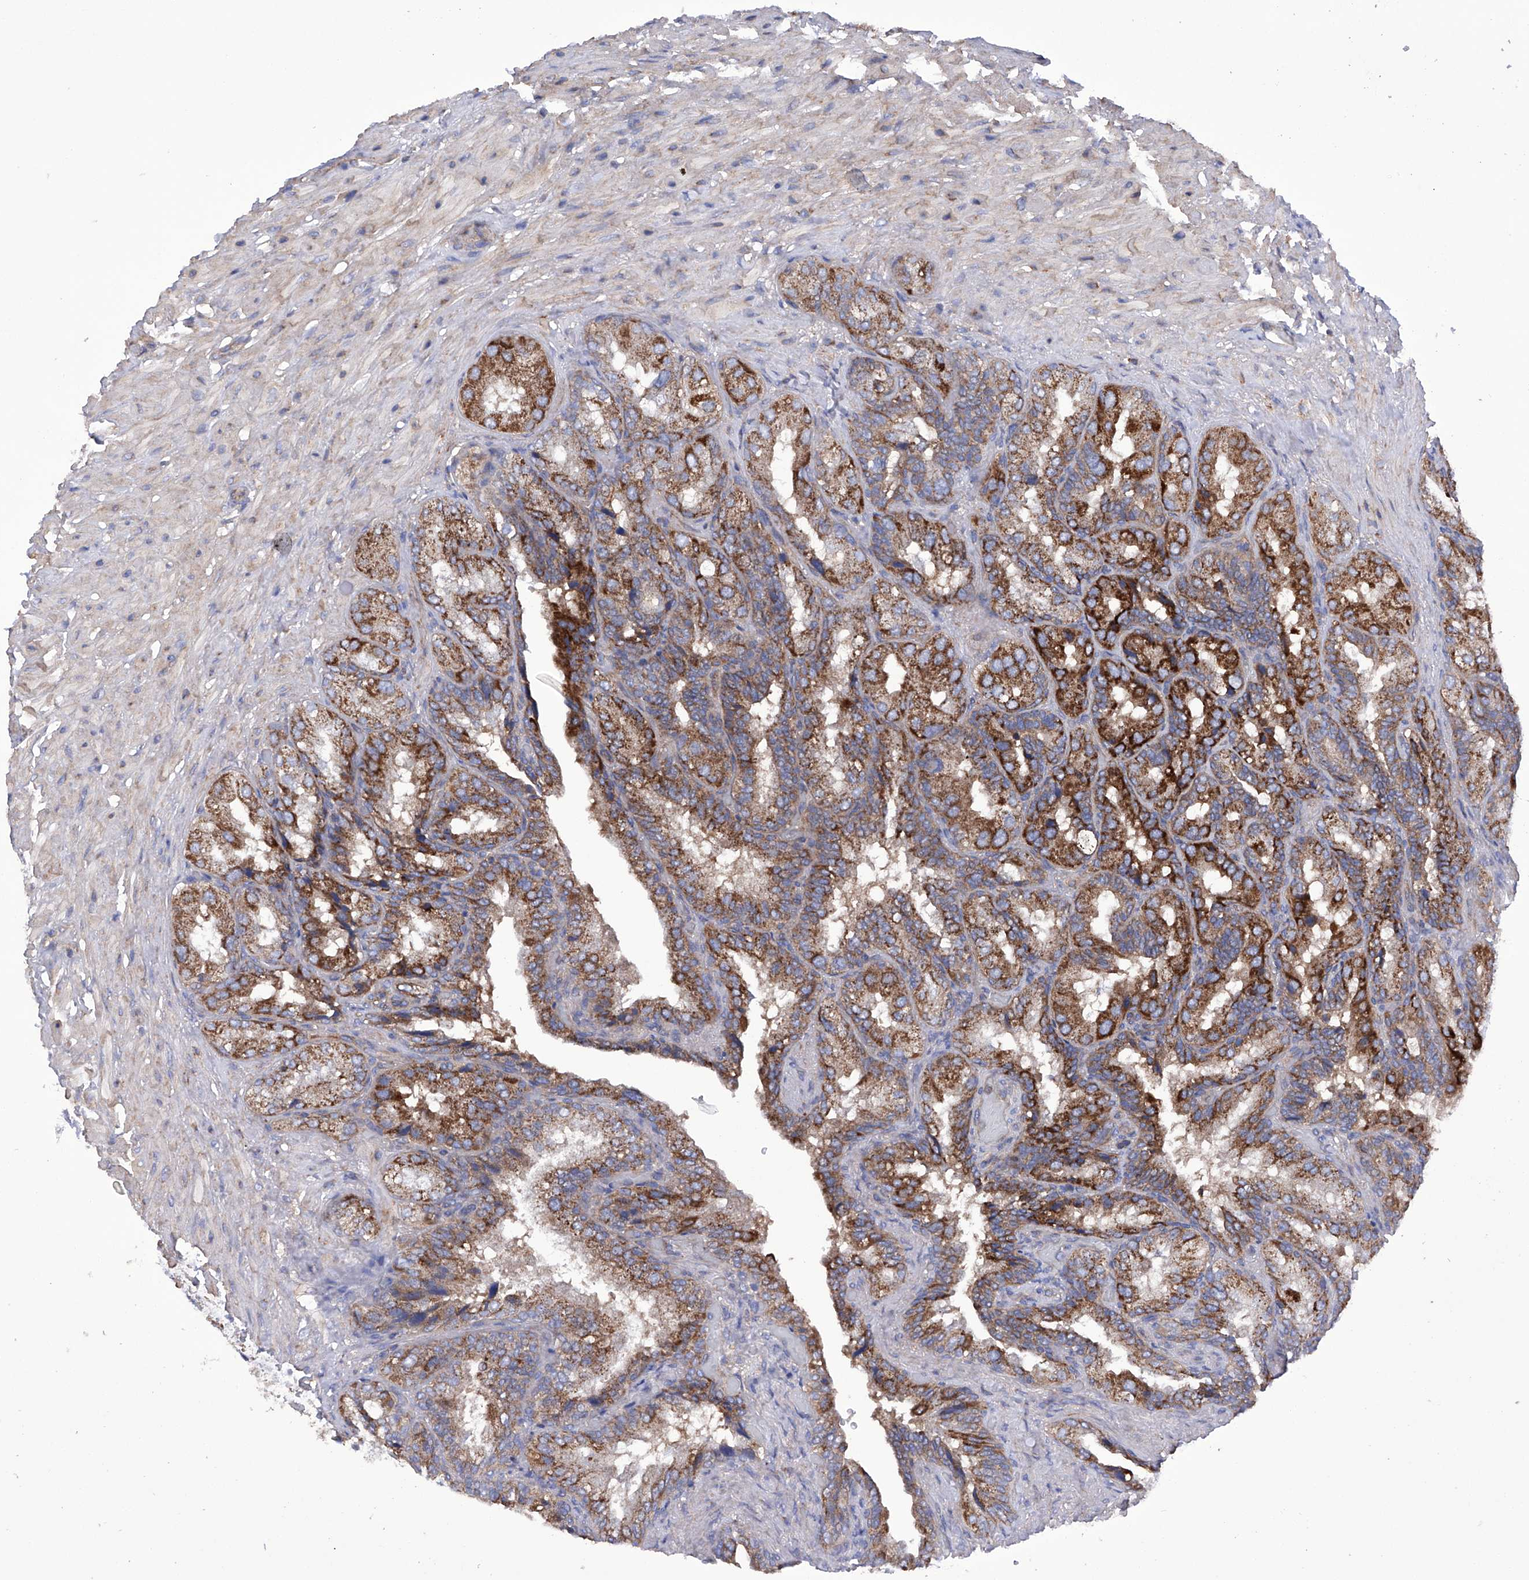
{"staining": {"intensity": "moderate", "quantity": ">75%", "location": "cytoplasmic/membranous"}, "tissue": "seminal vesicle", "cell_type": "Glandular cells", "image_type": "normal", "snomed": [{"axis": "morphology", "description": "Normal tissue, NOS"}, {"axis": "topography", "description": "Seminal veicle"}, {"axis": "topography", "description": "Peripheral nerve tissue"}], "caption": "This histopathology image reveals immunohistochemistry (IHC) staining of normal human seminal vesicle, with medium moderate cytoplasmic/membranous staining in about >75% of glandular cells.", "gene": "EFCAB2", "patient": {"sex": "male", "age": 63}}